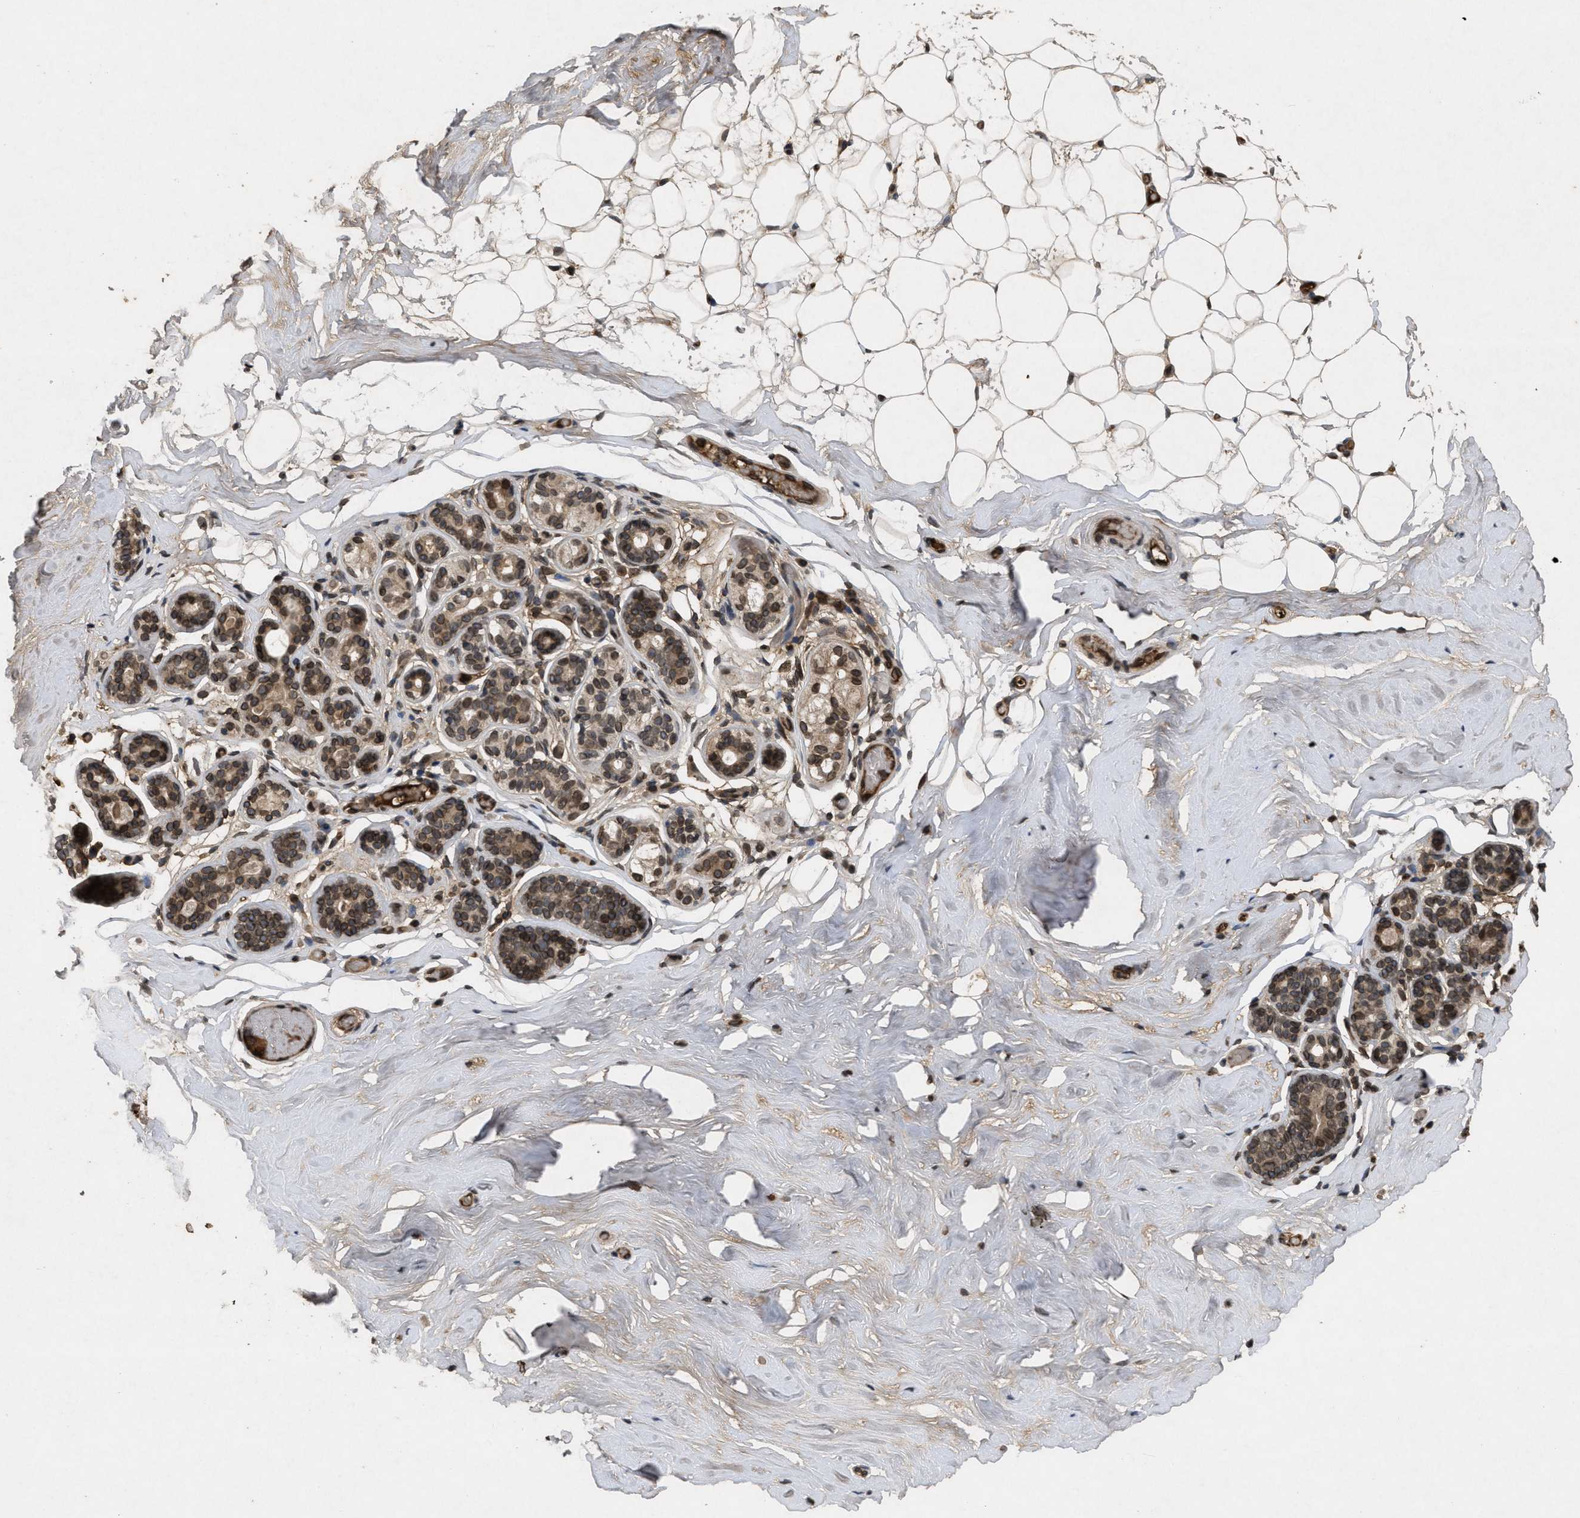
{"staining": {"intensity": "moderate", "quantity": ">75%", "location": "nuclear"}, "tissue": "breast", "cell_type": "Adipocytes", "image_type": "normal", "snomed": [{"axis": "morphology", "description": "Normal tissue, NOS"}, {"axis": "topography", "description": "Breast"}], "caption": "The image exhibits immunohistochemical staining of benign breast. There is moderate nuclear positivity is appreciated in about >75% of adipocytes.", "gene": "CRY1", "patient": {"sex": "female", "age": 75}}